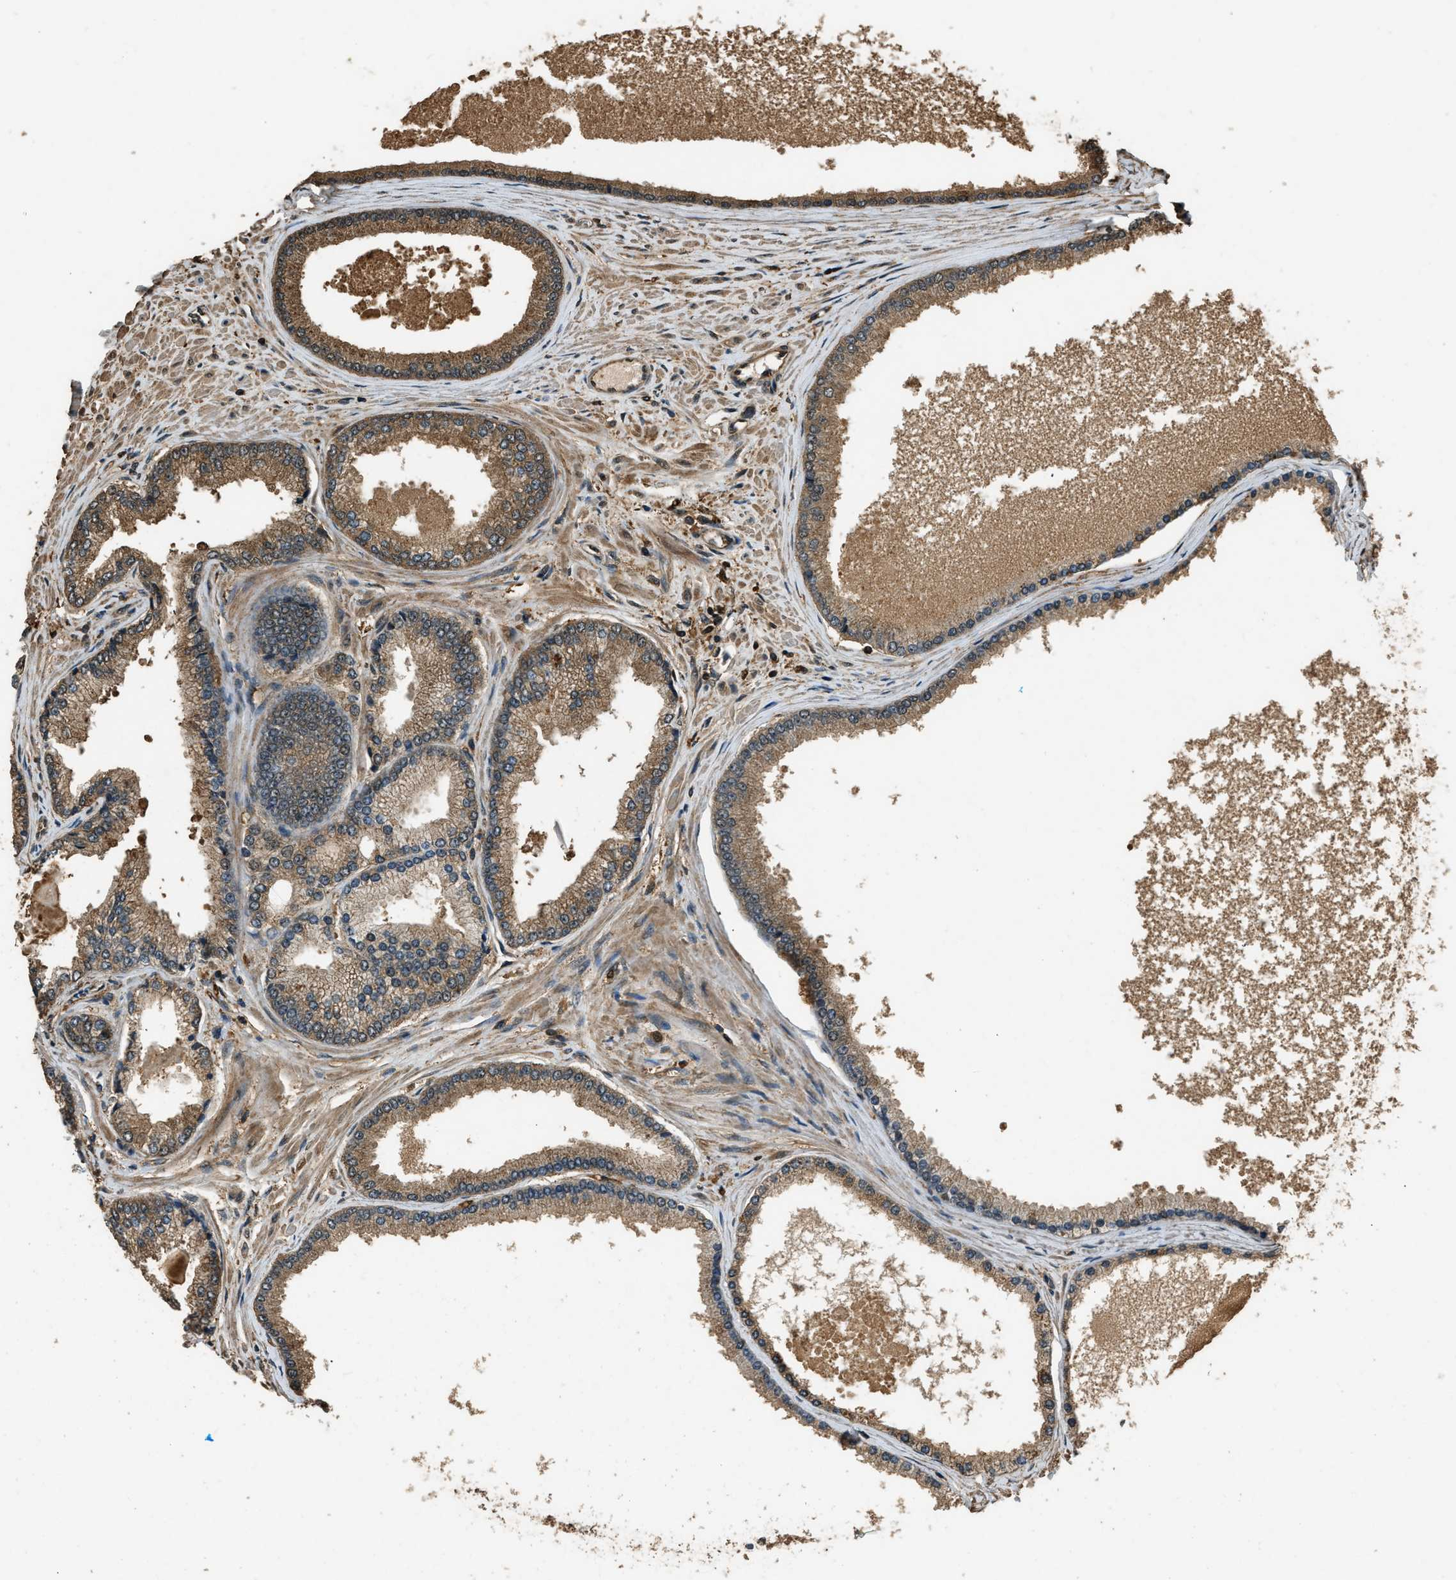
{"staining": {"intensity": "moderate", "quantity": ">75%", "location": "cytoplasmic/membranous"}, "tissue": "prostate cancer", "cell_type": "Tumor cells", "image_type": "cancer", "snomed": [{"axis": "morphology", "description": "Adenocarcinoma, High grade"}, {"axis": "topography", "description": "Prostate"}], "caption": "Tumor cells display moderate cytoplasmic/membranous expression in about >75% of cells in prostate cancer. Nuclei are stained in blue.", "gene": "RAP2A", "patient": {"sex": "male", "age": 61}}